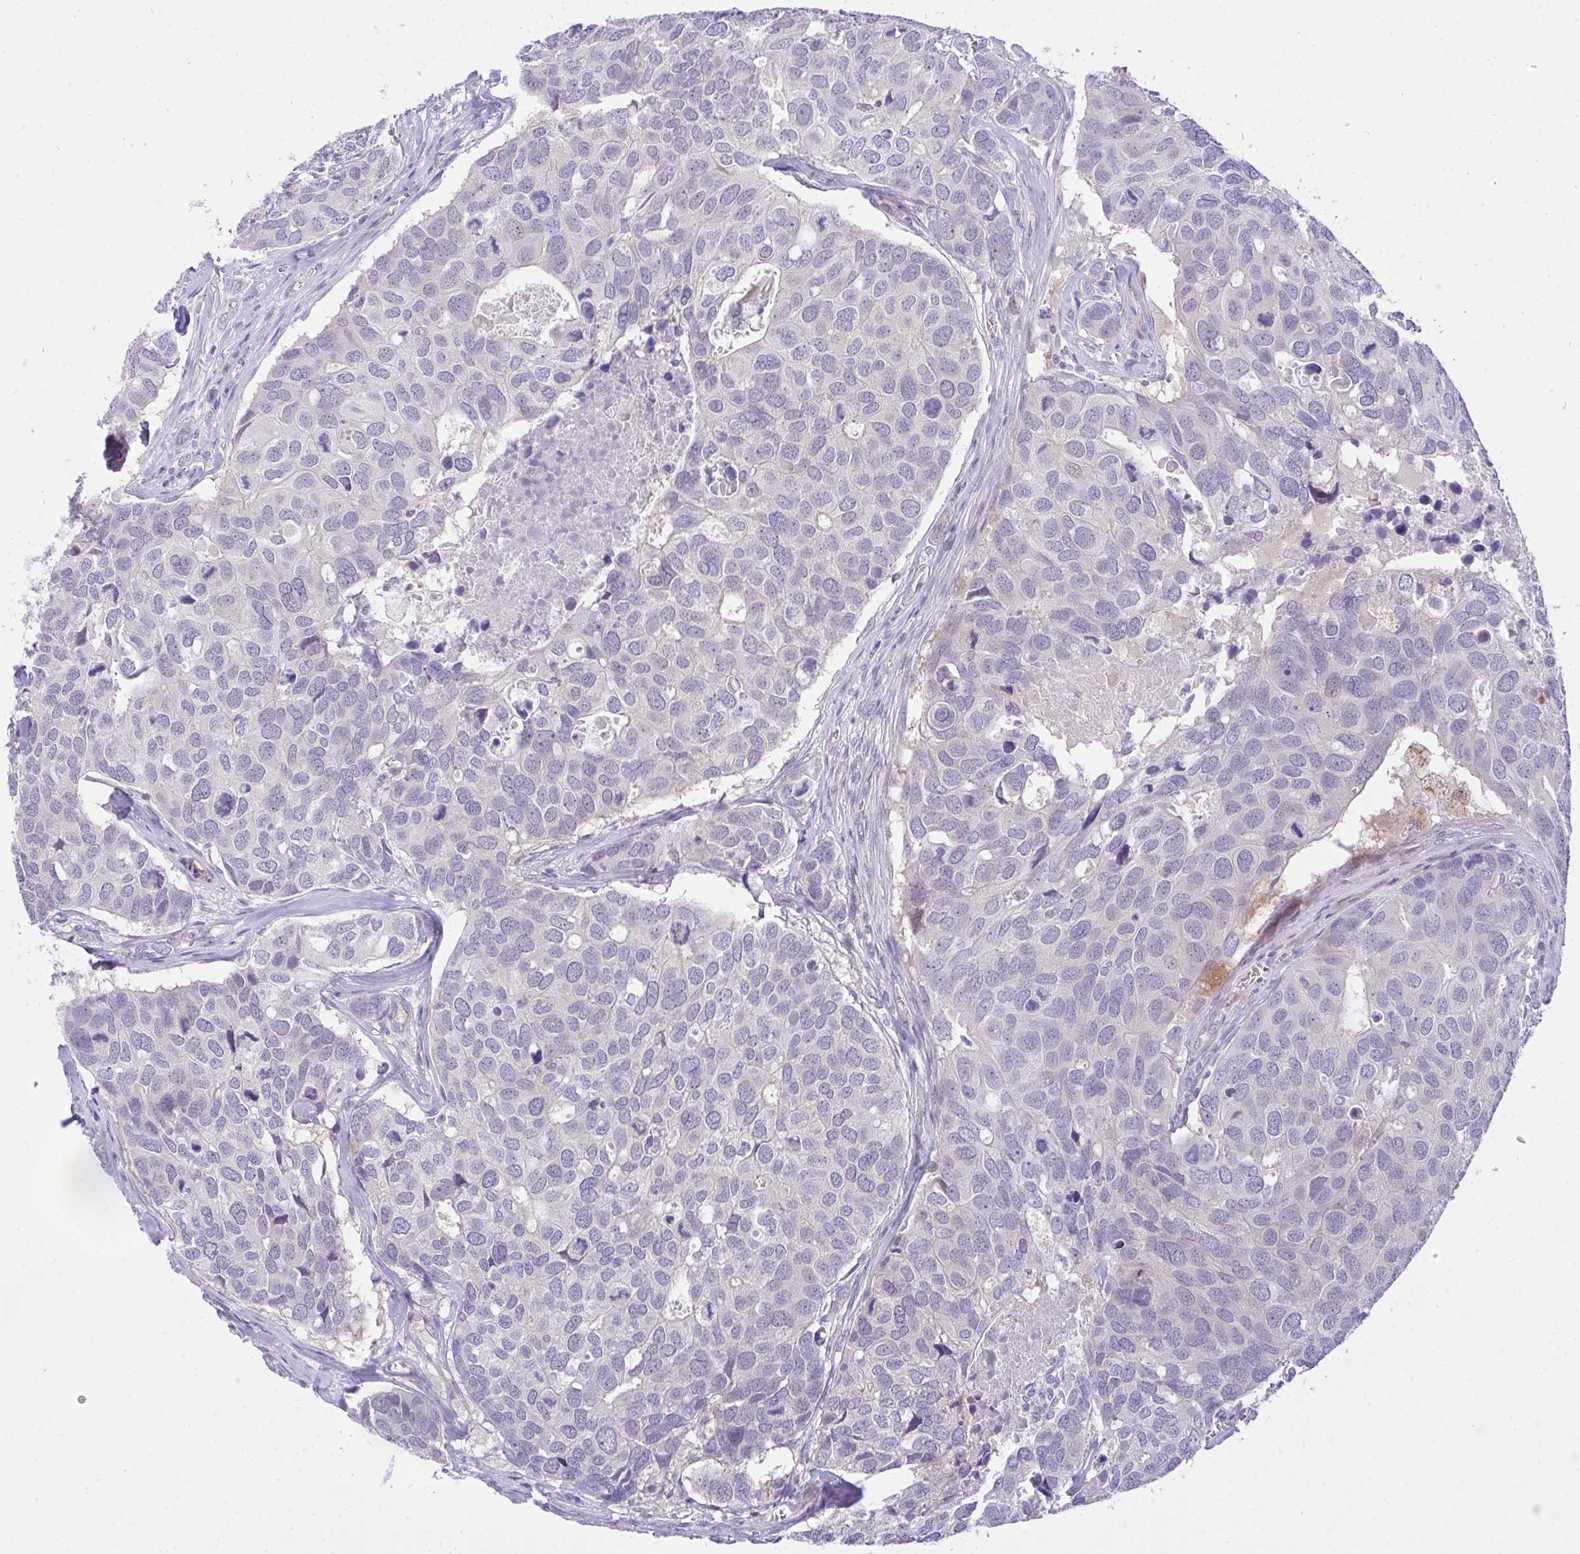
{"staining": {"intensity": "negative", "quantity": "none", "location": "none"}, "tissue": "breast cancer", "cell_type": "Tumor cells", "image_type": "cancer", "snomed": [{"axis": "morphology", "description": "Duct carcinoma"}, {"axis": "topography", "description": "Breast"}], "caption": "The photomicrograph exhibits no staining of tumor cells in breast invasive ductal carcinoma.", "gene": "ZNF101", "patient": {"sex": "female", "age": 83}}